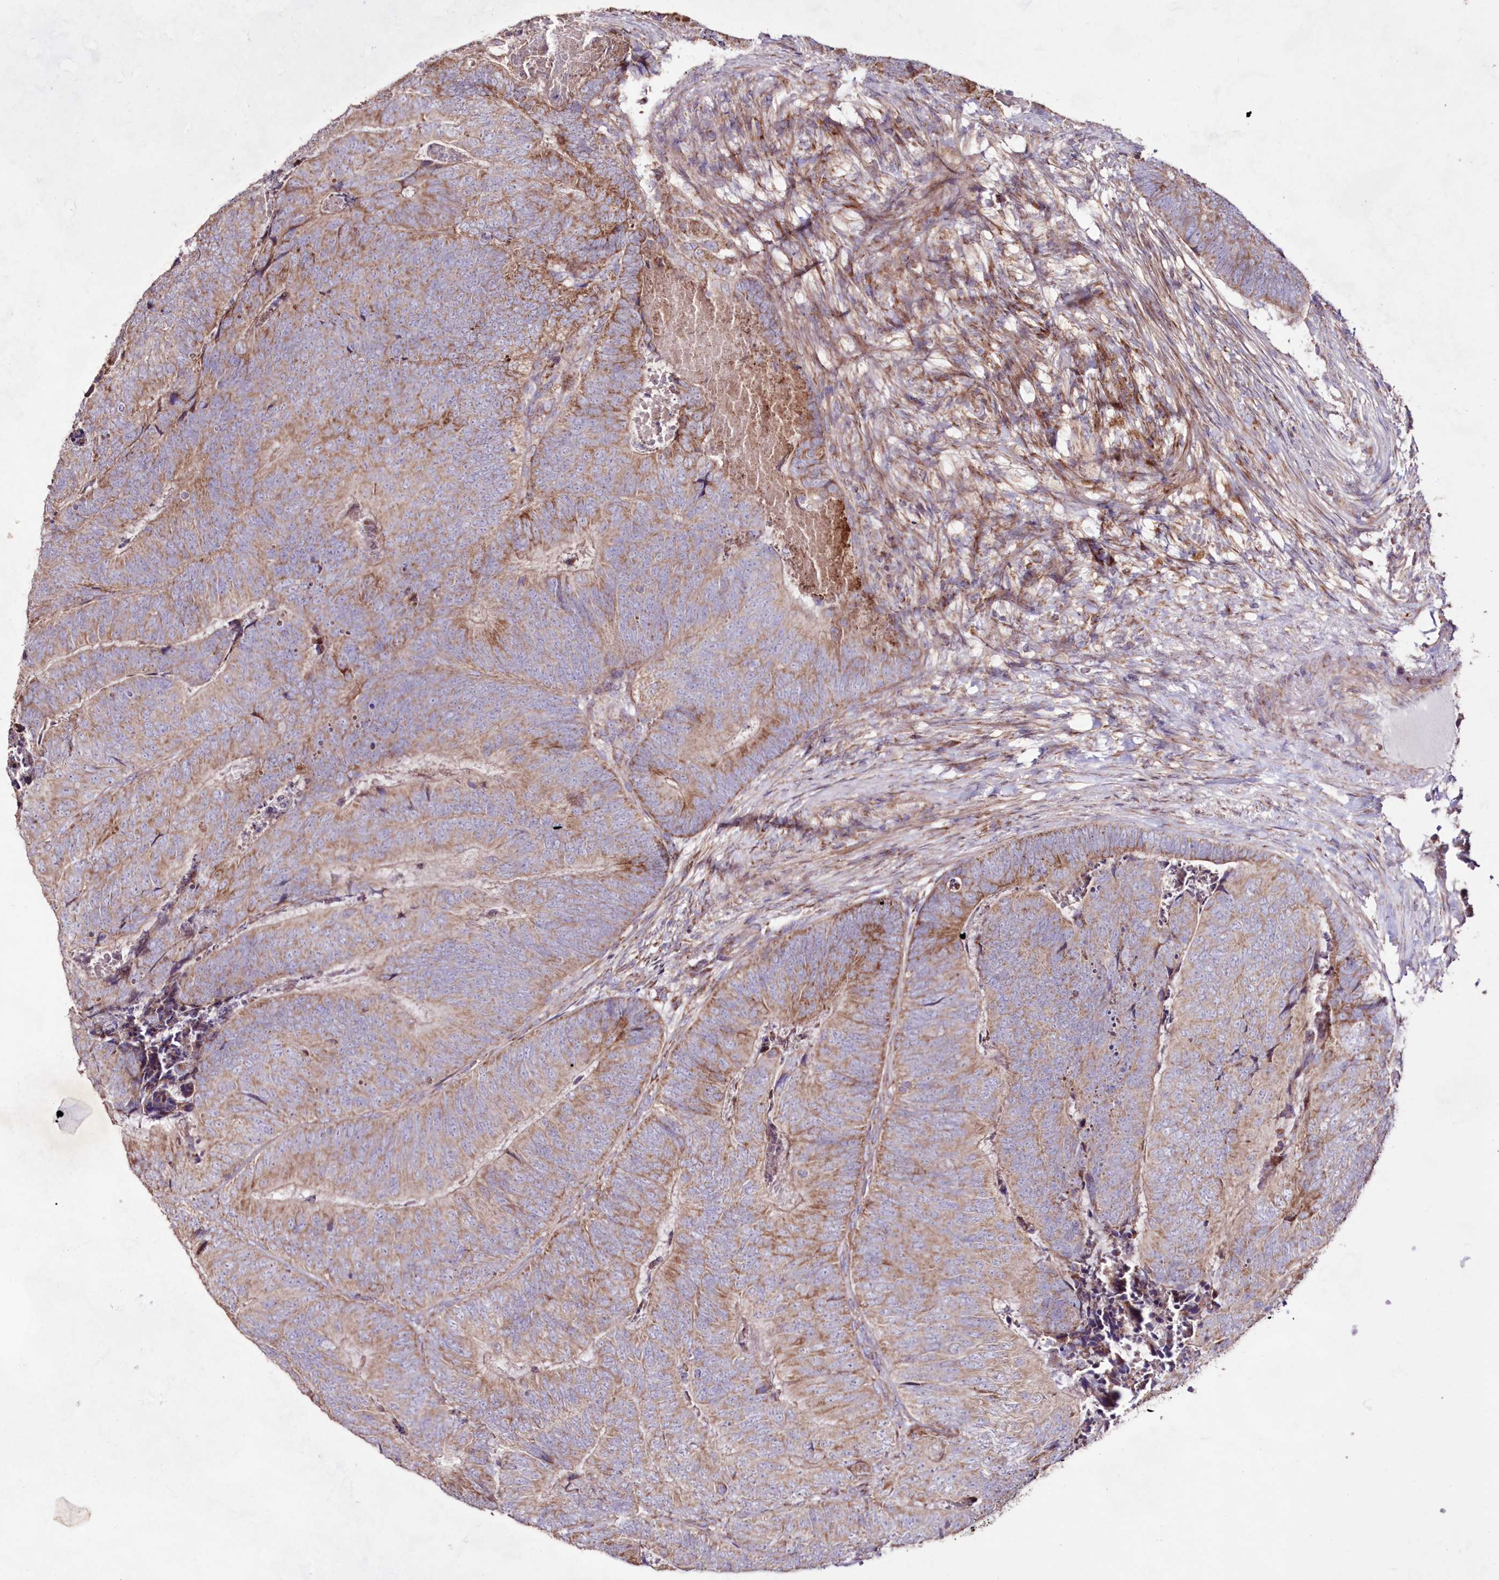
{"staining": {"intensity": "moderate", "quantity": ">75%", "location": "cytoplasmic/membranous"}, "tissue": "colorectal cancer", "cell_type": "Tumor cells", "image_type": "cancer", "snomed": [{"axis": "morphology", "description": "Adenocarcinoma, NOS"}, {"axis": "topography", "description": "Colon"}], "caption": "This is an image of immunohistochemistry (IHC) staining of colorectal cancer, which shows moderate staining in the cytoplasmic/membranous of tumor cells.", "gene": "HADHB", "patient": {"sex": "female", "age": 67}}